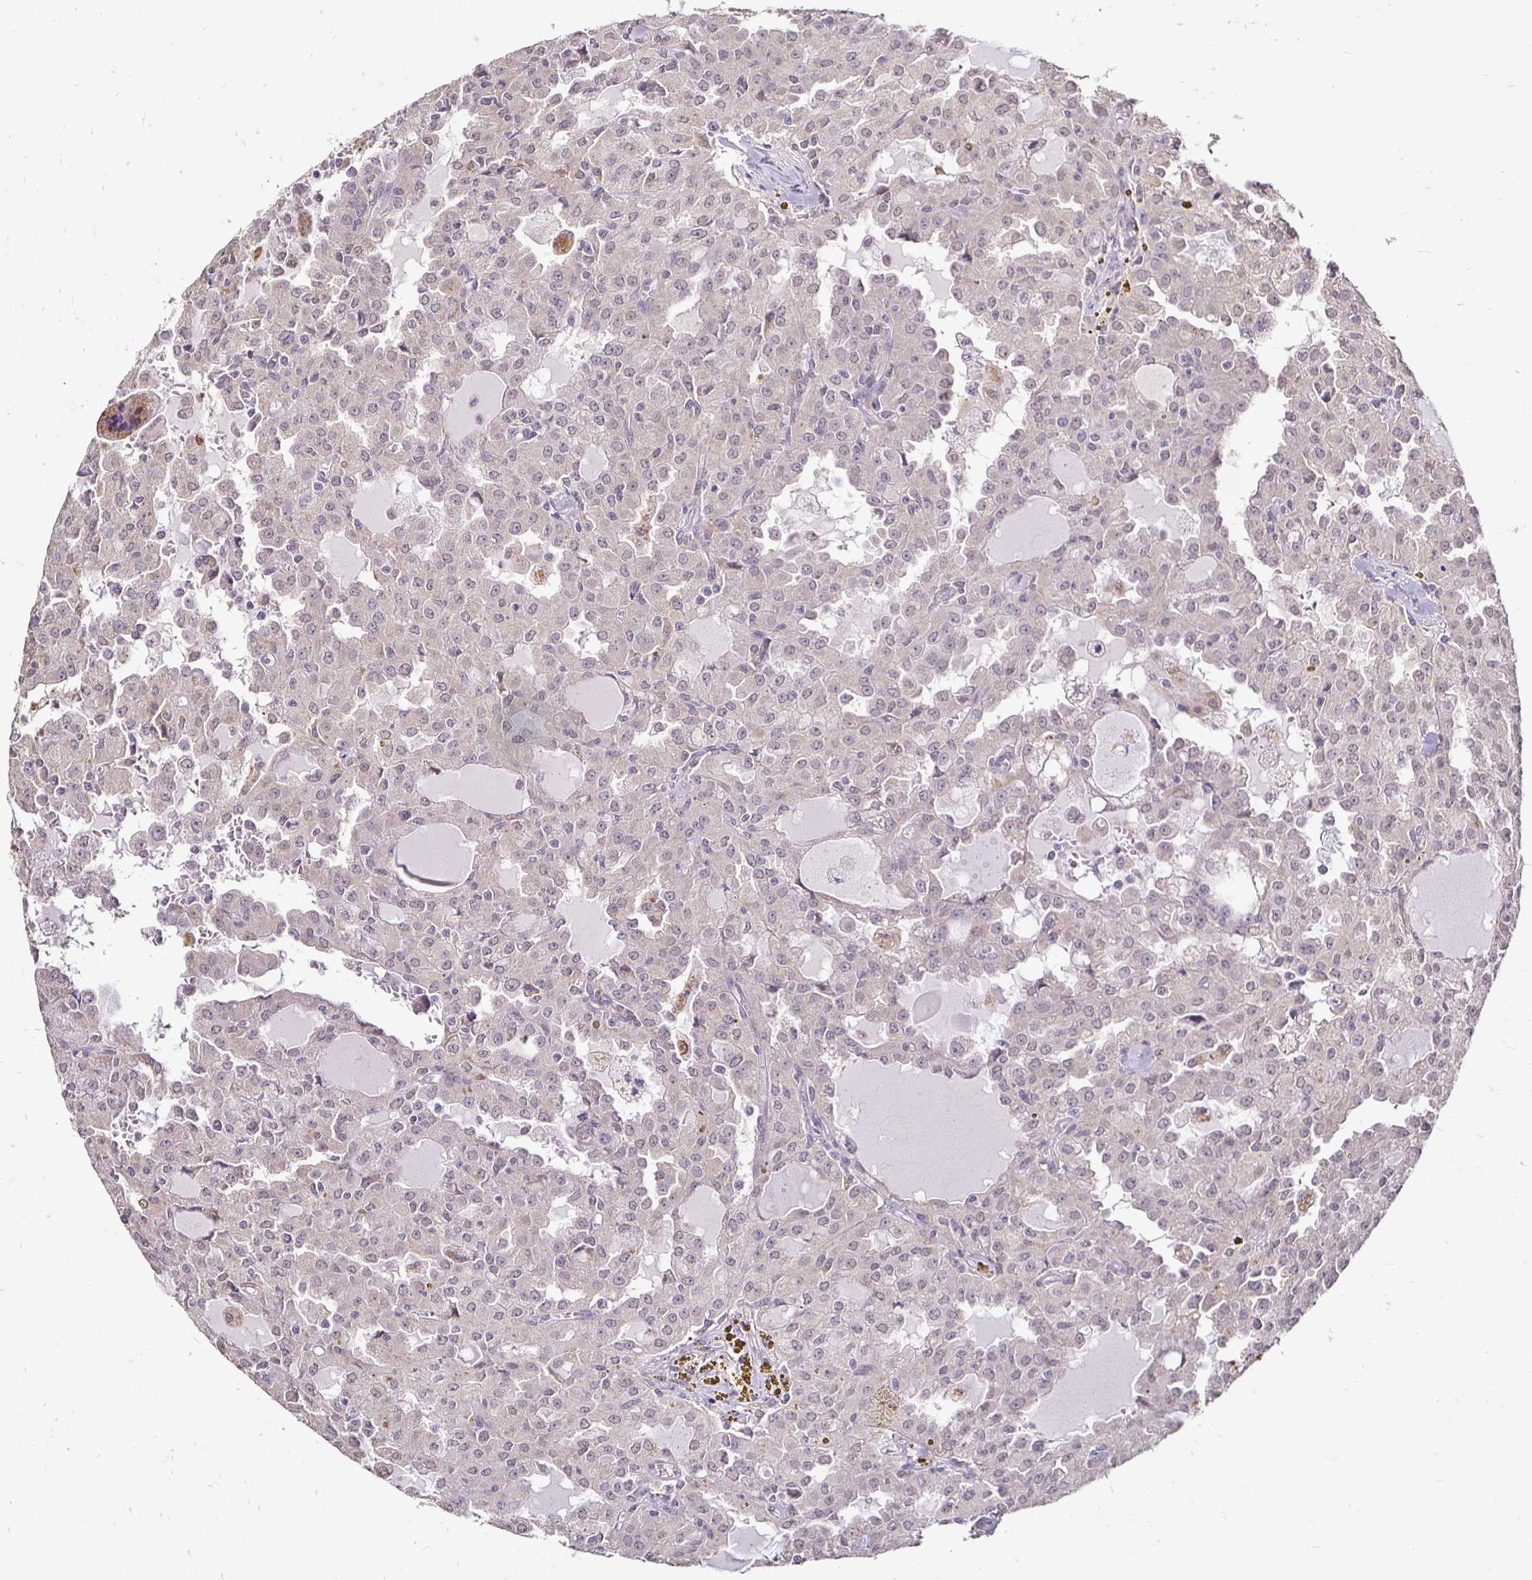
{"staining": {"intensity": "weak", "quantity": "<25%", "location": "nuclear"}, "tissue": "head and neck cancer", "cell_type": "Tumor cells", "image_type": "cancer", "snomed": [{"axis": "morphology", "description": "Adenocarcinoma, NOS"}, {"axis": "topography", "description": "Head-Neck"}], "caption": "The micrograph displays no significant positivity in tumor cells of head and neck cancer.", "gene": "RHEBL1", "patient": {"sex": "male", "age": 64}}